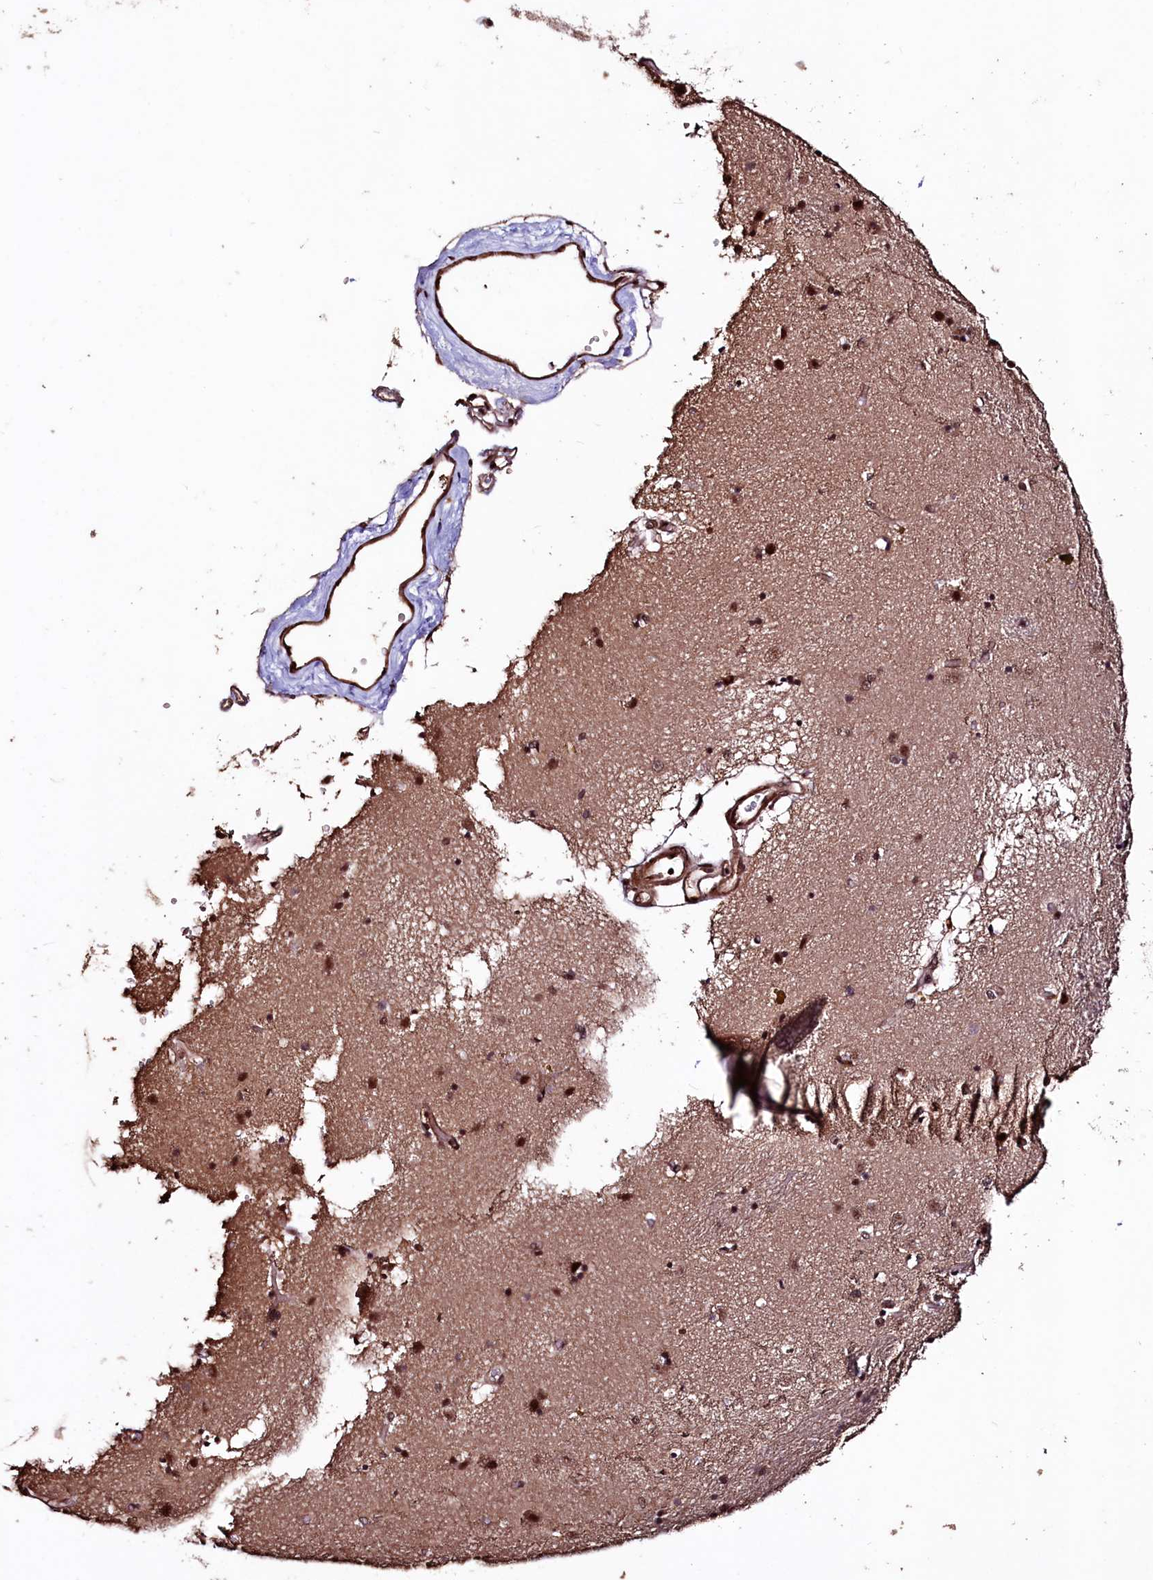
{"staining": {"intensity": "strong", "quantity": ">75%", "location": "nuclear"}, "tissue": "caudate", "cell_type": "Glial cells", "image_type": "normal", "snomed": [{"axis": "morphology", "description": "Normal tissue, NOS"}, {"axis": "topography", "description": "Lateral ventricle wall"}], "caption": "Strong nuclear protein positivity is identified in approximately >75% of glial cells in caudate. The staining is performed using DAB brown chromogen to label protein expression. The nuclei are counter-stained blue using hematoxylin.", "gene": "SFSWAP", "patient": {"sex": "male", "age": 70}}